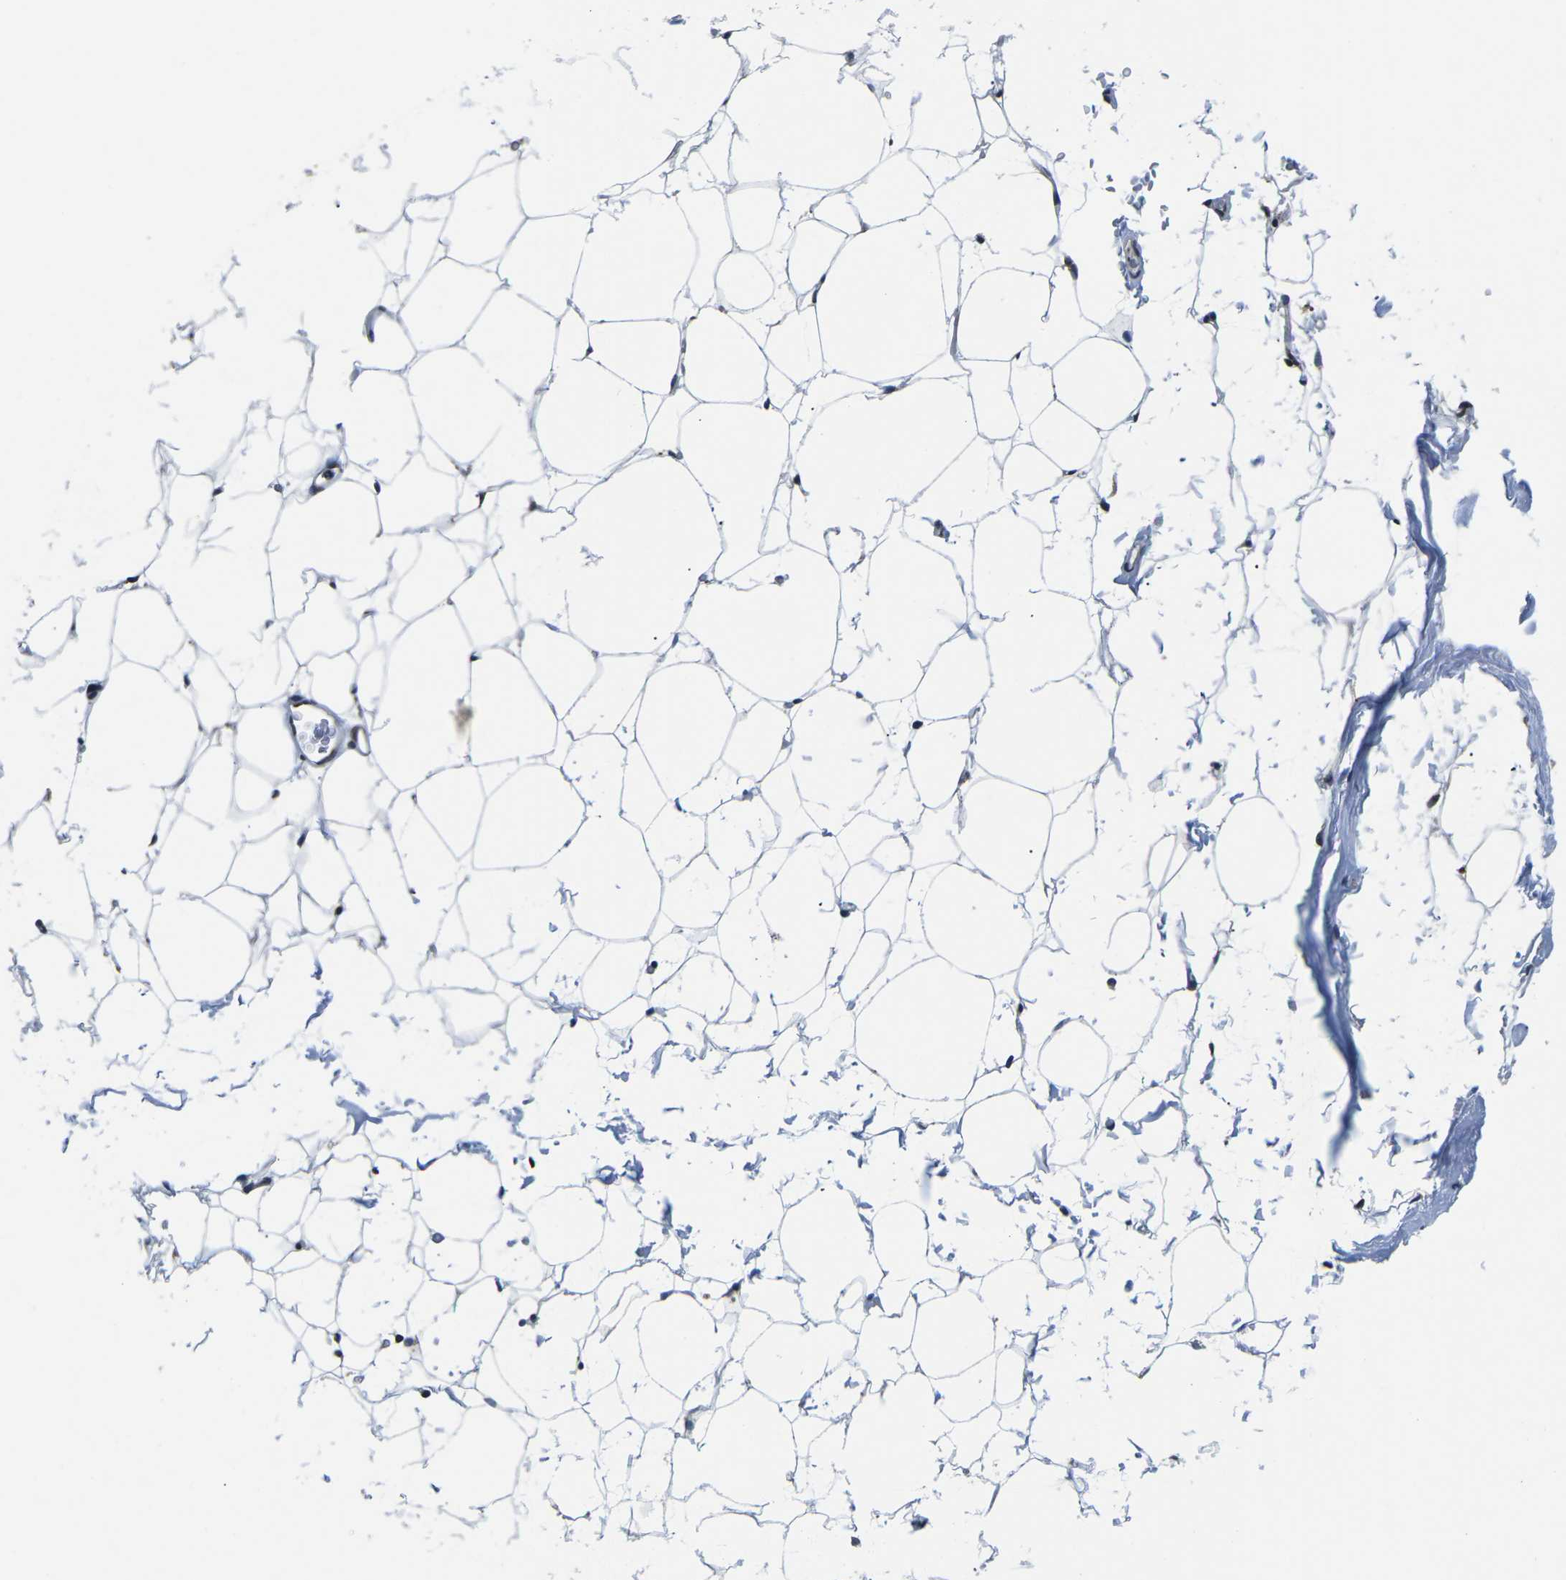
{"staining": {"intensity": "weak", "quantity": ">75%", "location": "cytoplasmic/membranous,nuclear"}, "tissue": "adipose tissue", "cell_type": "Adipocytes", "image_type": "normal", "snomed": [{"axis": "morphology", "description": "Normal tissue, NOS"}, {"axis": "topography", "description": "Breast"}, {"axis": "topography", "description": "Soft tissue"}], "caption": "Immunohistochemical staining of benign human adipose tissue reveals >75% levels of weak cytoplasmic/membranous,nuclear protein positivity in about >75% of adipocytes.", "gene": "SNX10", "patient": {"sex": "female", "age": 75}}